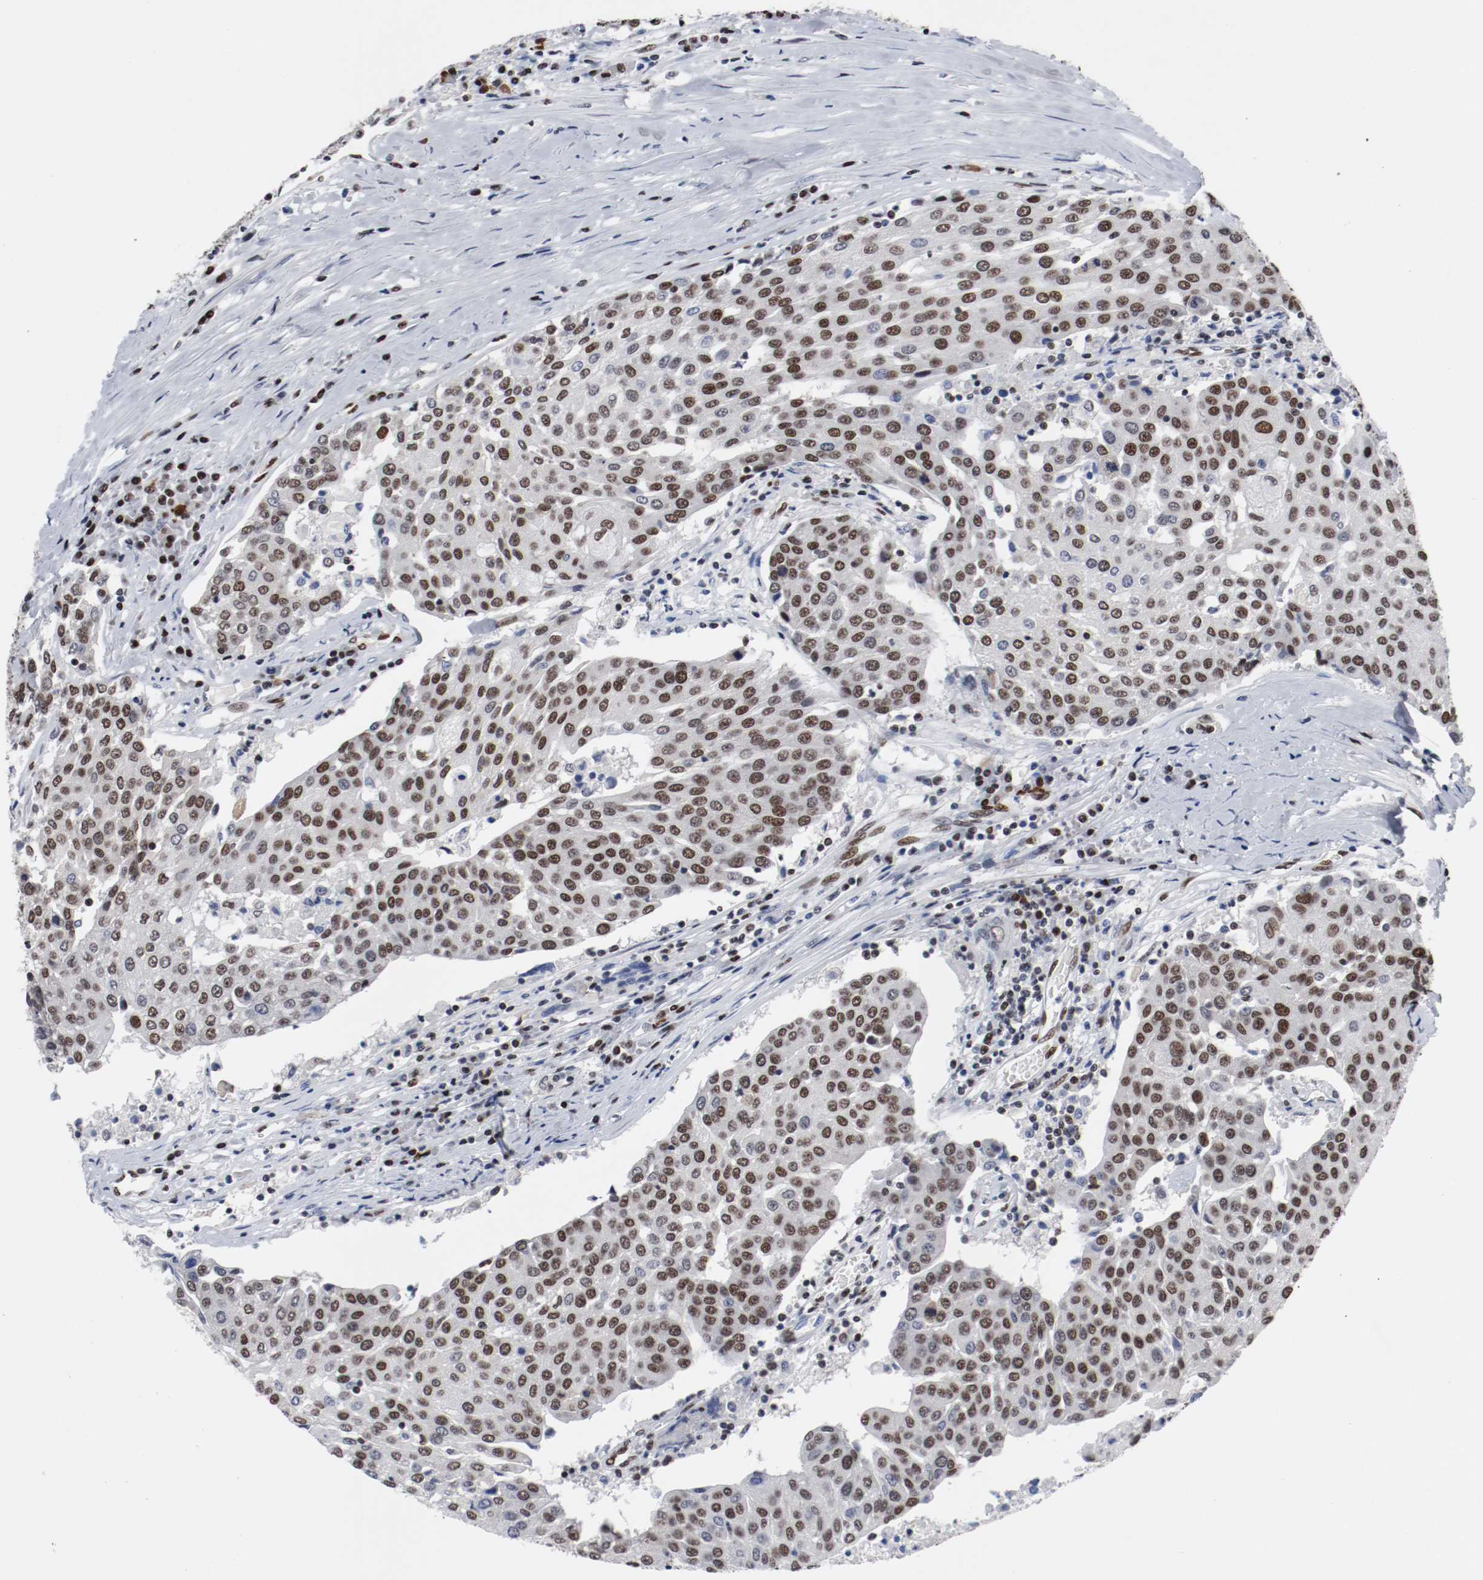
{"staining": {"intensity": "moderate", "quantity": ">75%", "location": "nuclear"}, "tissue": "urothelial cancer", "cell_type": "Tumor cells", "image_type": "cancer", "snomed": [{"axis": "morphology", "description": "Urothelial carcinoma, High grade"}, {"axis": "topography", "description": "Urinary bladder"}], "caption": "A photomicrograph showing moderate nuclear positivity in about >75% of tumor cells in urothelial cancer, as visualized by brown immunohistochemical staining.", "gene": "MEF2D", "patient": {"sex": "female", "age": 85}}